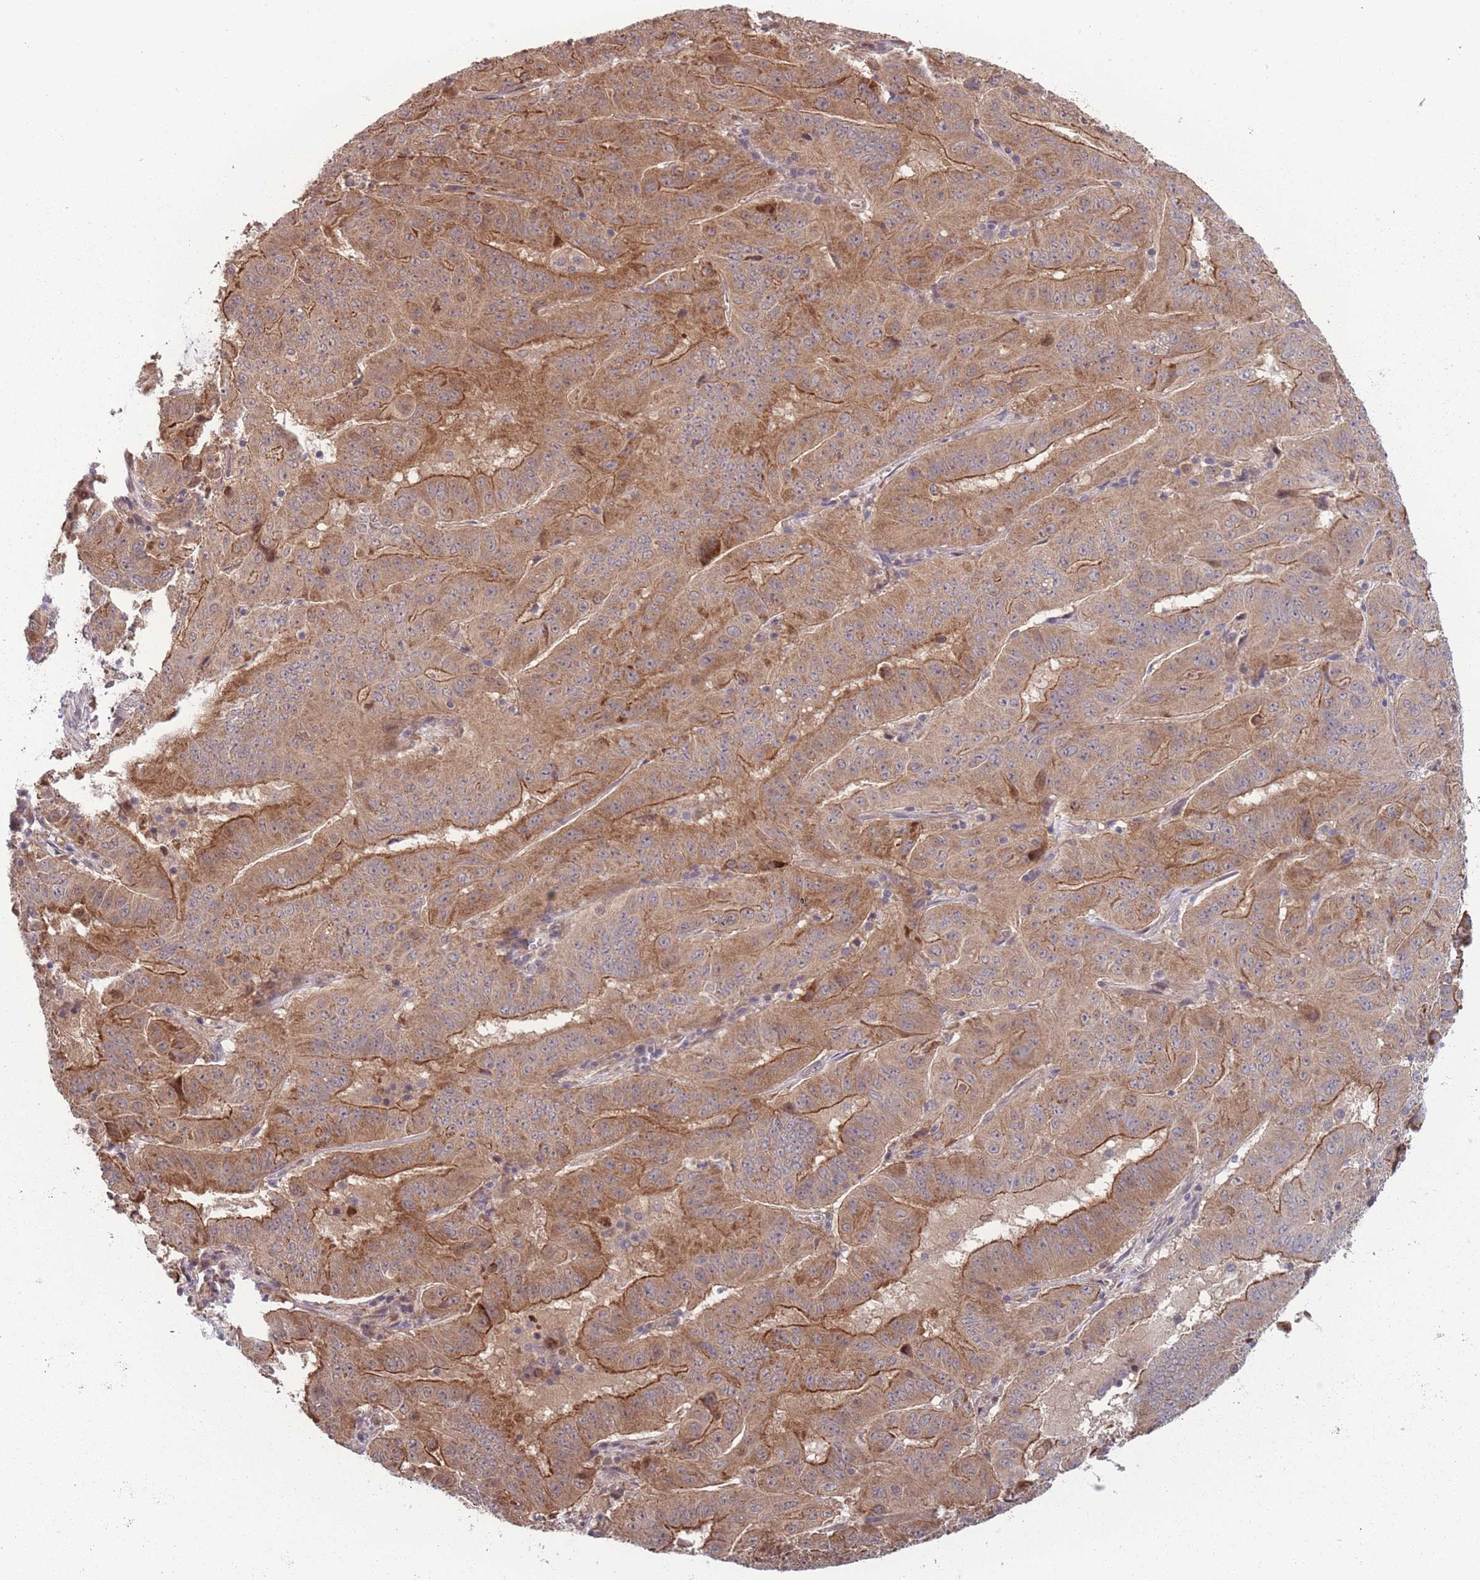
{"staining": {"intensity": "moderate", "quantity": ">75%", "location": "cytoplasmic/membranous"}, "tissue": "pancreatic cancer", "cell_type": "Tumor cells", "image_type": "cancer", "snomed": [{"axis": "morphology", "description": "Adenocarcinoma, NOS"}, {"axis": "topography", "description": "Pancreas"}], "caption": "Immunohistochemistry (IHC) (DAB (3,3'-diaminobenzidine)) staining of human adenocarcinoma (pancreatic) demonstrates moderate cytoplasmic/membranous protein expression in about >75% of tumor cells. (DAB (3,3'-diaminobenzidine) IHC, brown staining for protein, blue staining for nuclei).", "gene": "RPS18", "patient": {"sex": "male", "age": 63}}